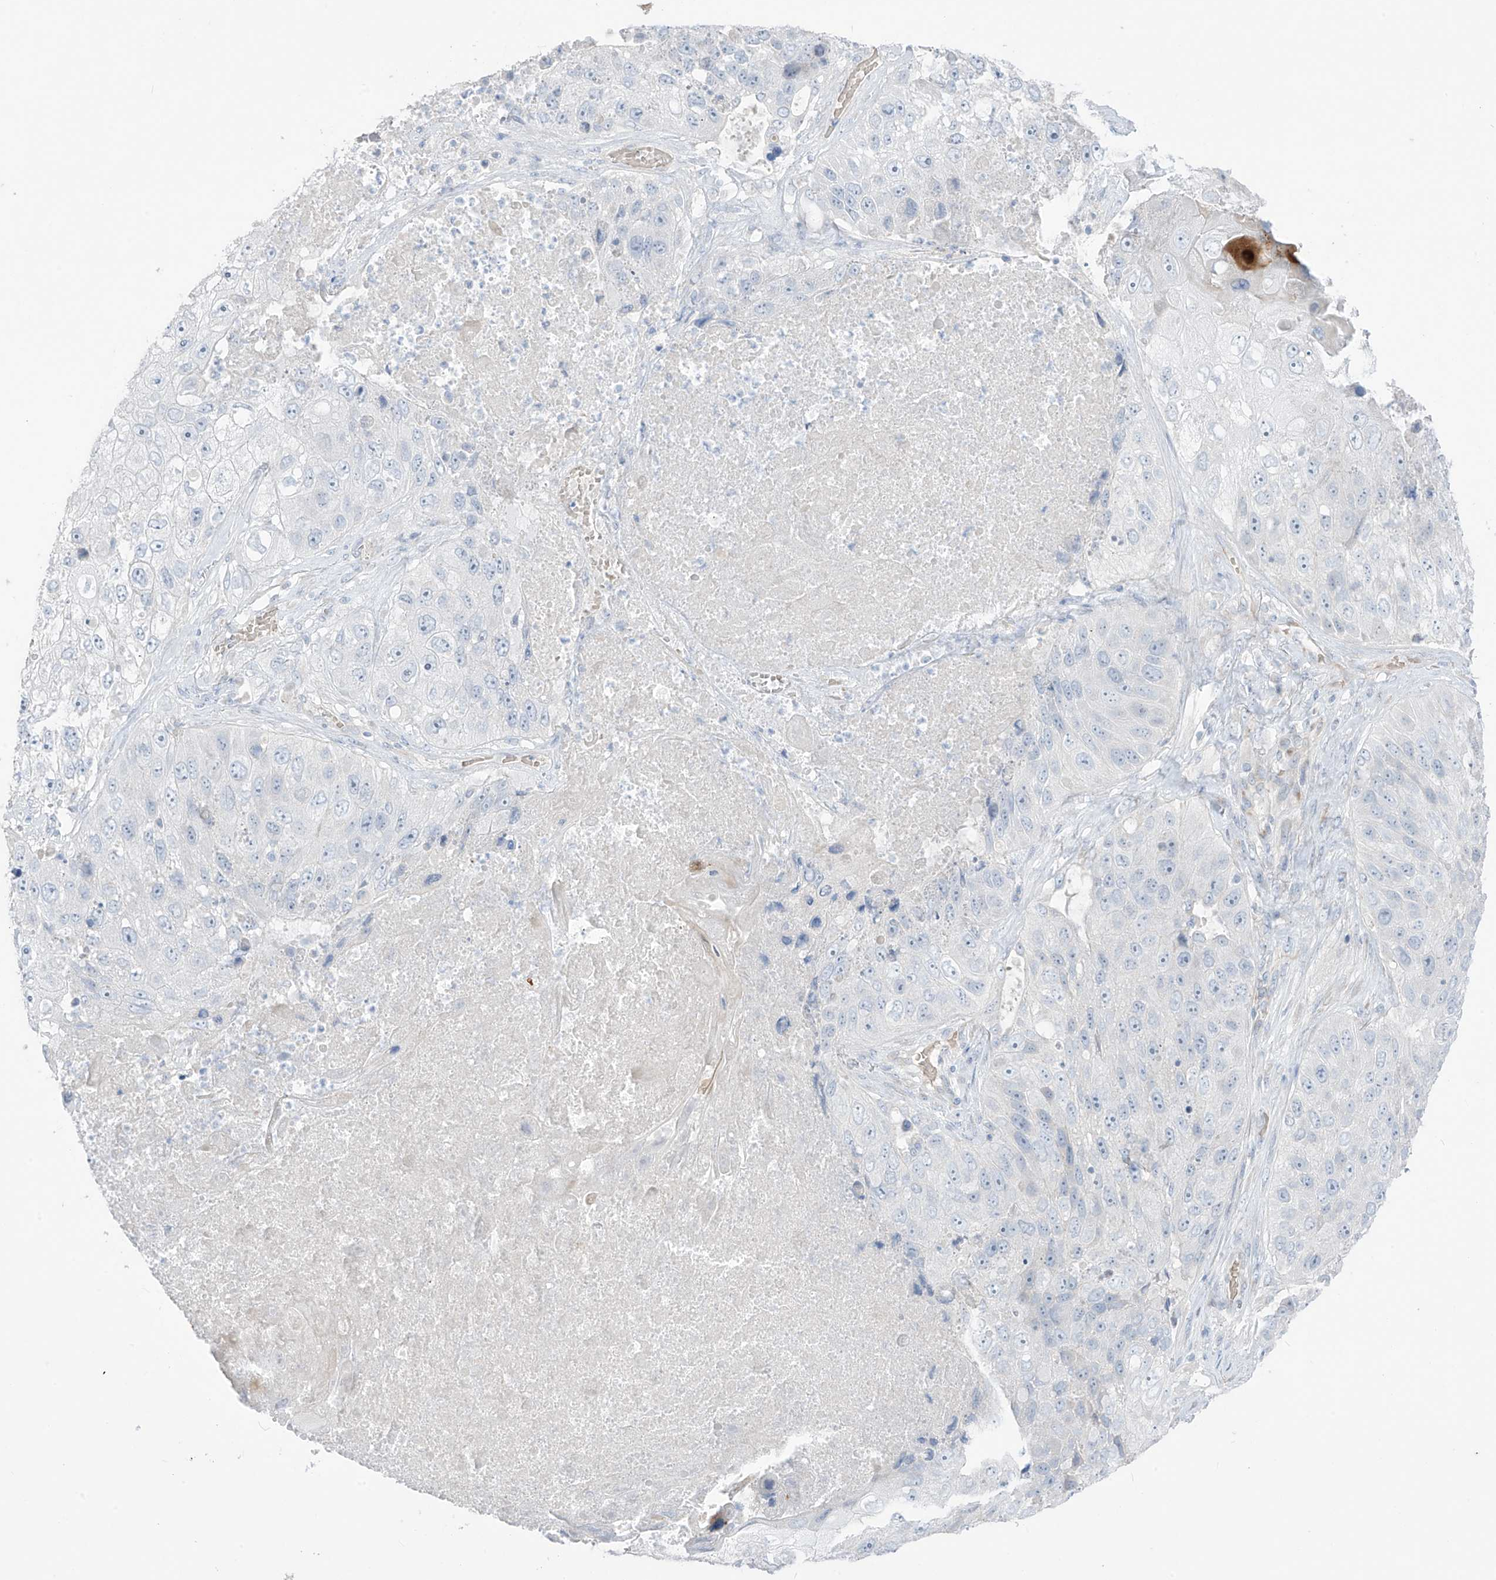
{"staining": {"intensity": "negative", "quantity": "none", "location": "none"}, "tissue": "lung cancer", "cell_type": "Tumor cells", "image_type": "cancer", "snomed": [{"axis": "morphology", "description": "Squamous cell carcinoma, NOS"}, {"axis": "topography", "description": "Lung"}], "caption": "Photomicrograph shows no protein staining in tumor cells of lung squamous cell carcinoma tissue.", "gene": "ASPRV1", "patient": {"sex": "male", "age": 61}}